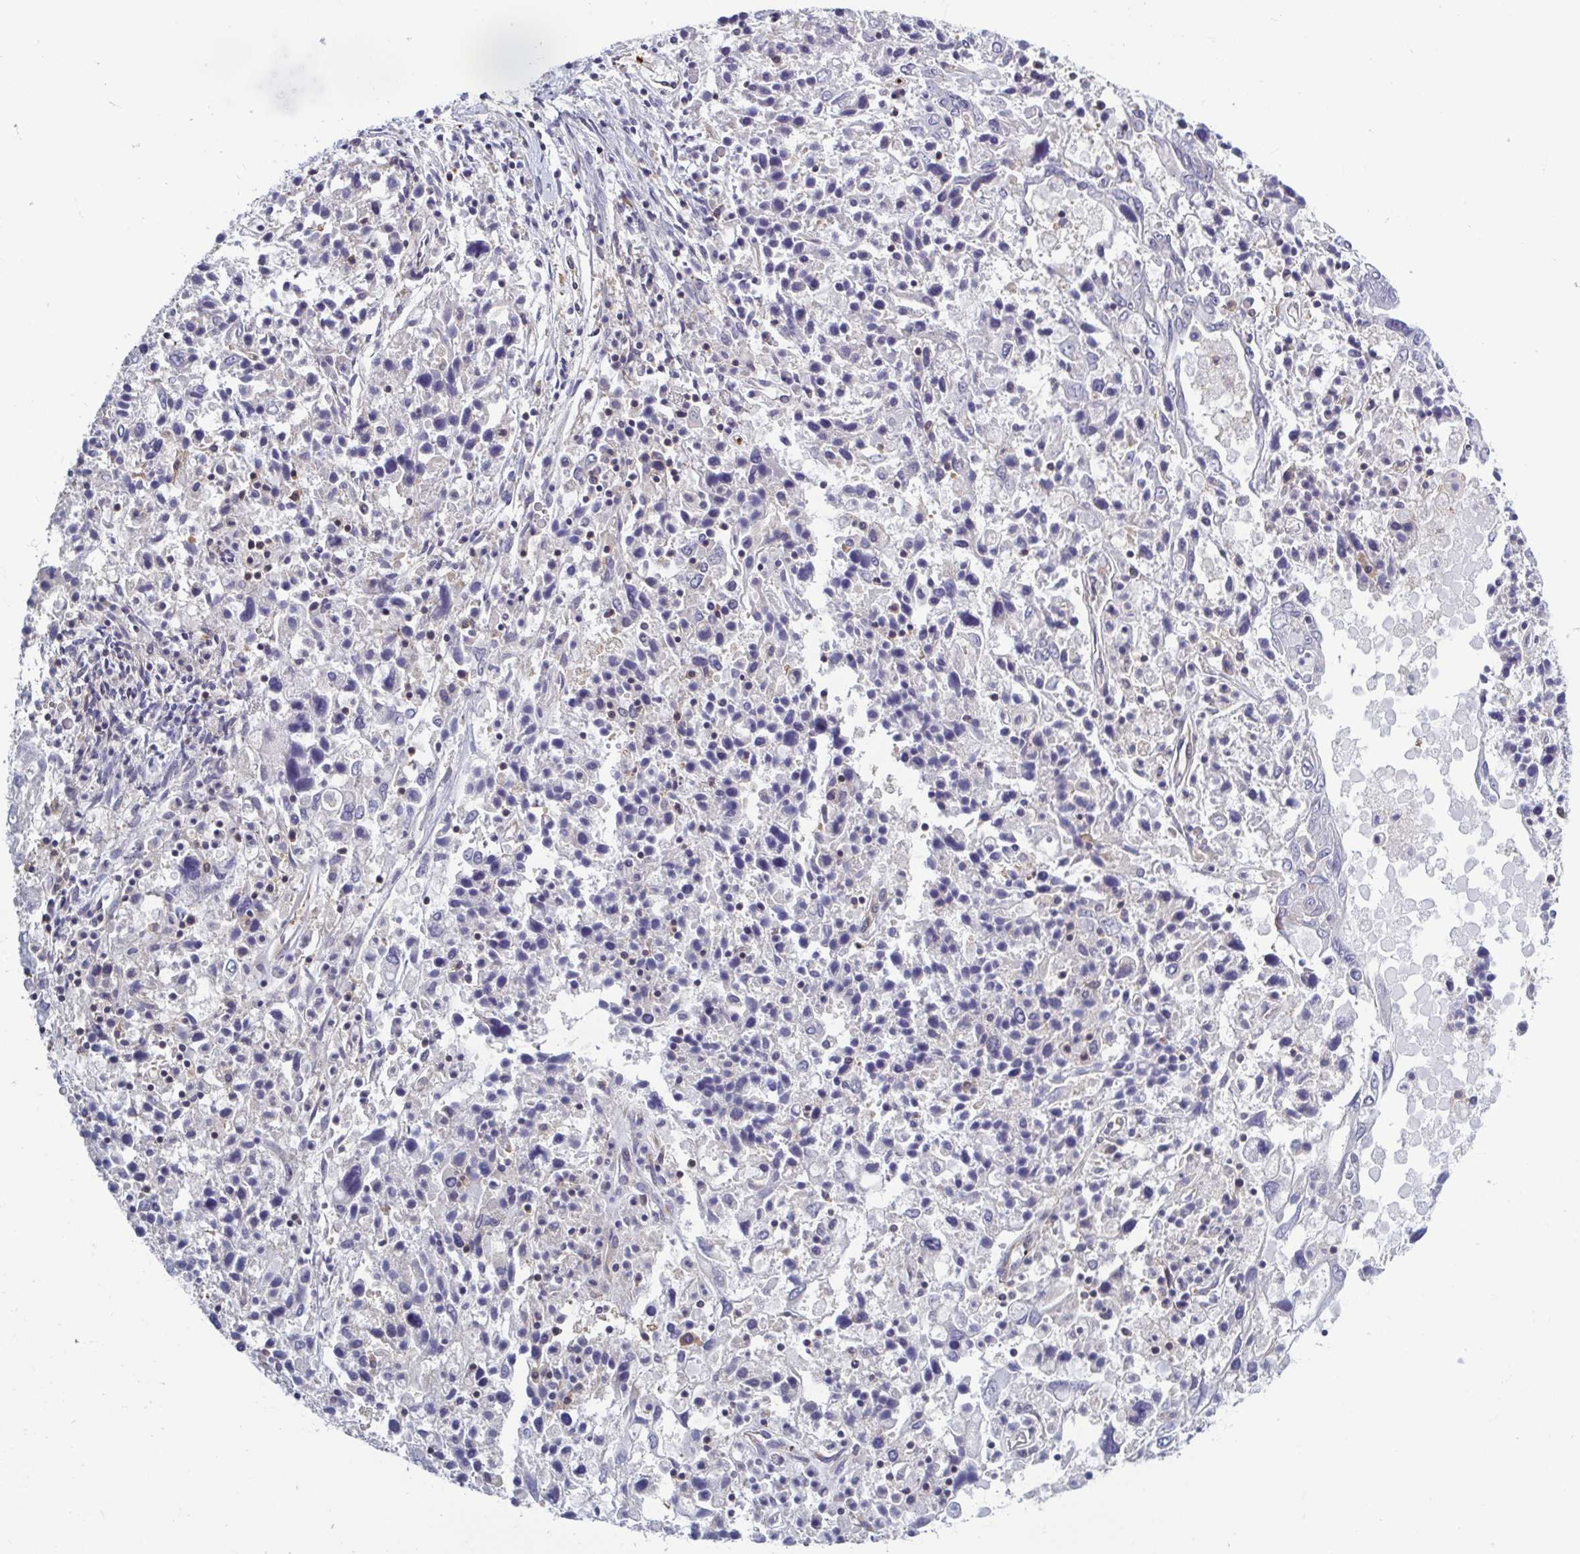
{"staining": {"intensity": "negative", "quantity": "none", "location": "none"}, "tissue": "ovarian cancer", "cell_type": "Tumor cells", "image_type": "cancer", "snomed": [{"axis": "morphology", "description": "Carcinoma, endometroid"}, {"axis": "topography", "description": "Ovary"}], "caption": "High power microscopy micrograph of an immunohistochemistry histopathology image of ovarian endometroid carcinoma, revealing no significant expression in tumor cells.", "gene": "LRRC38", "patient": {"sex": "female", "age": 62}}